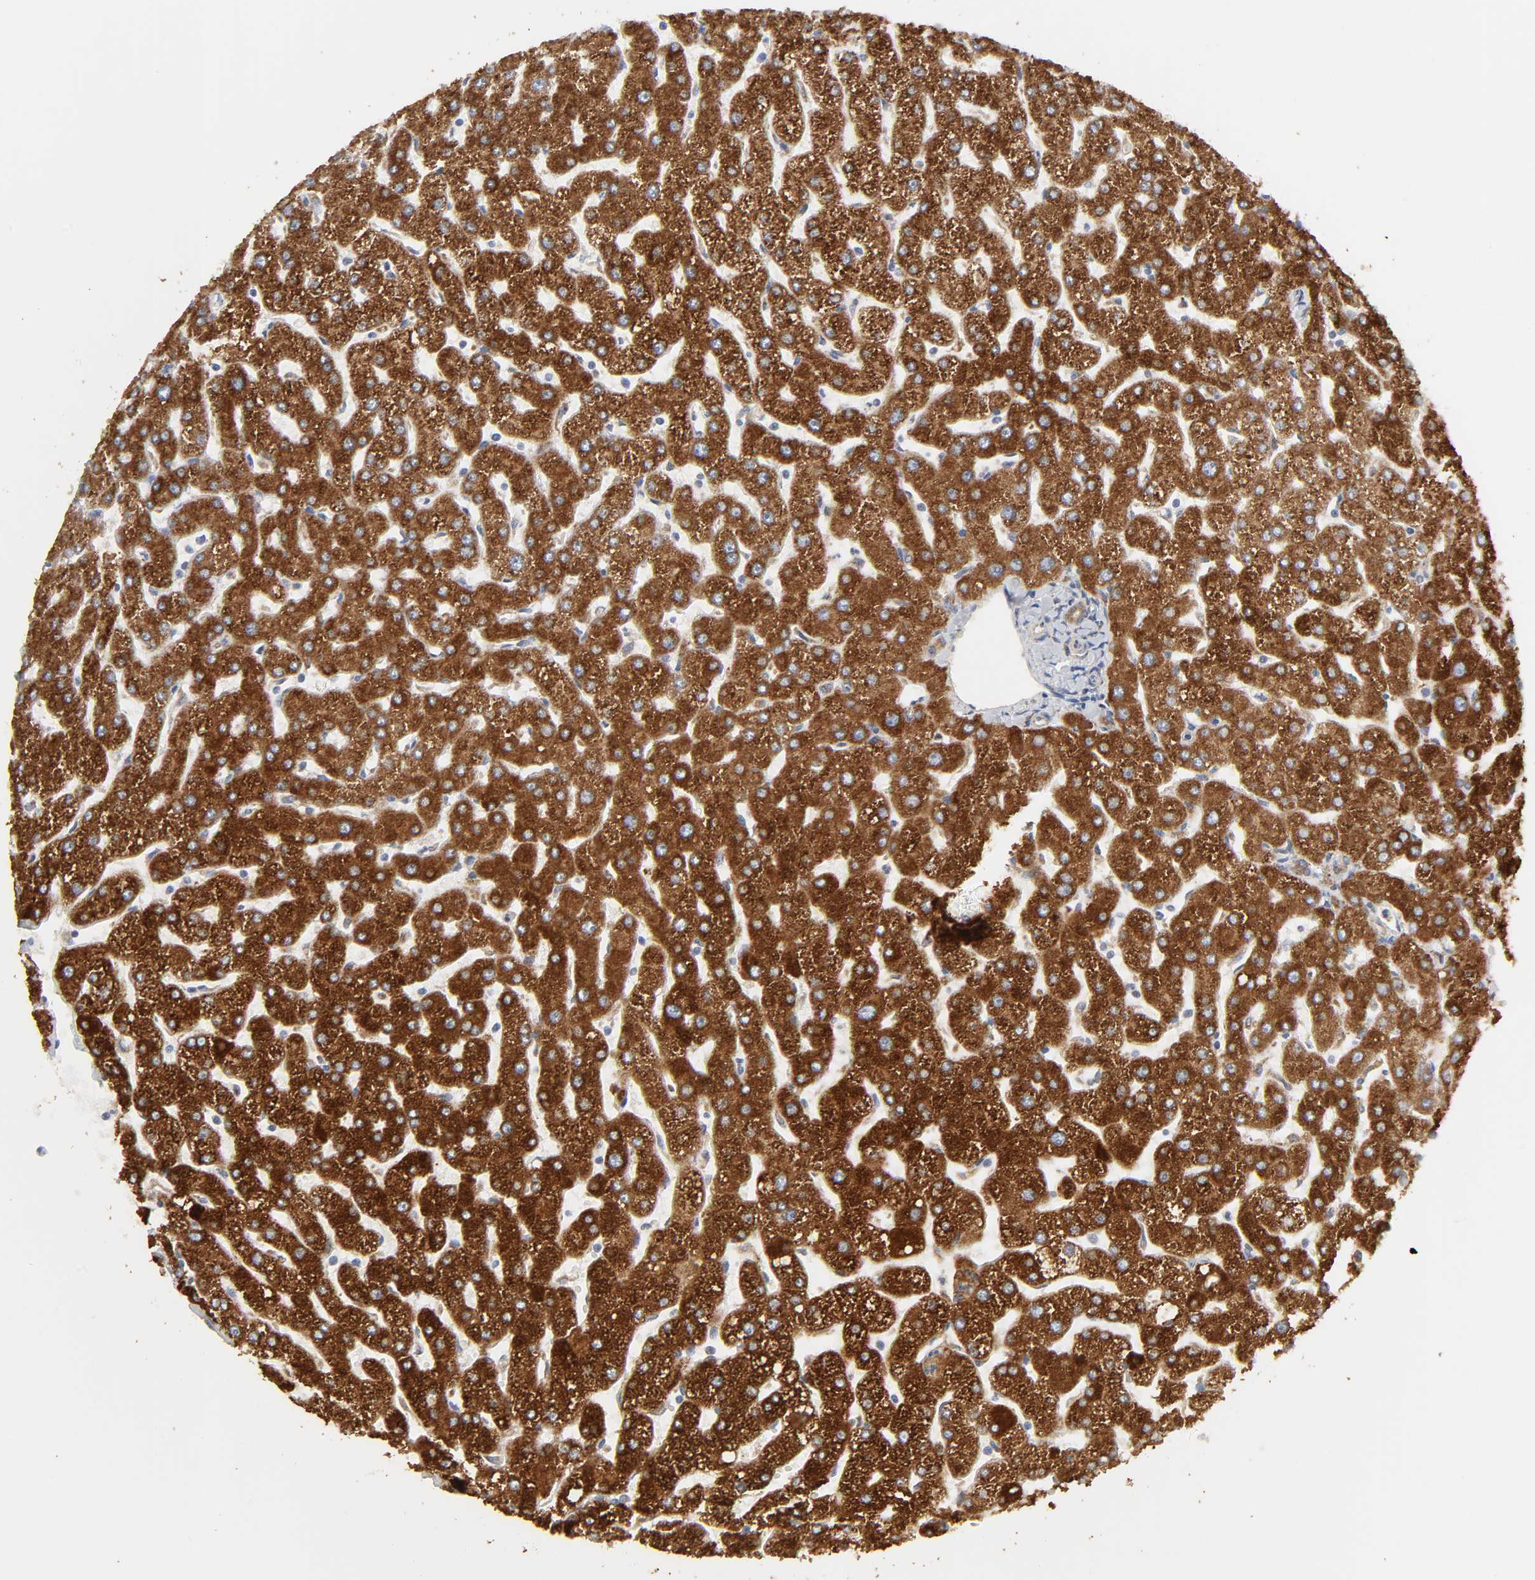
{"staining": {"intensity": "weak", "quantity": ">75%", "location": "cytoplasmic/membranous"}, "tissue": "liver", "cell_type": "Cholangiocytes", "image_type": "normal", "snomed": [{"axis": "morphology", "description": "Normal tissue, NOS"}, {"axis": "topography", "description": "Liver"}], "caption": "IHC micrograph of unremarkable liver: human liver stained using IHC reveals low levels of weak protein expression localized specifically in the cytoplasmic/membranous of cholangiocytes, appearing as a cytoplasmic/membranous brown color.", "gene": "POR", "patient": {"sex": "male", "age": 67}}